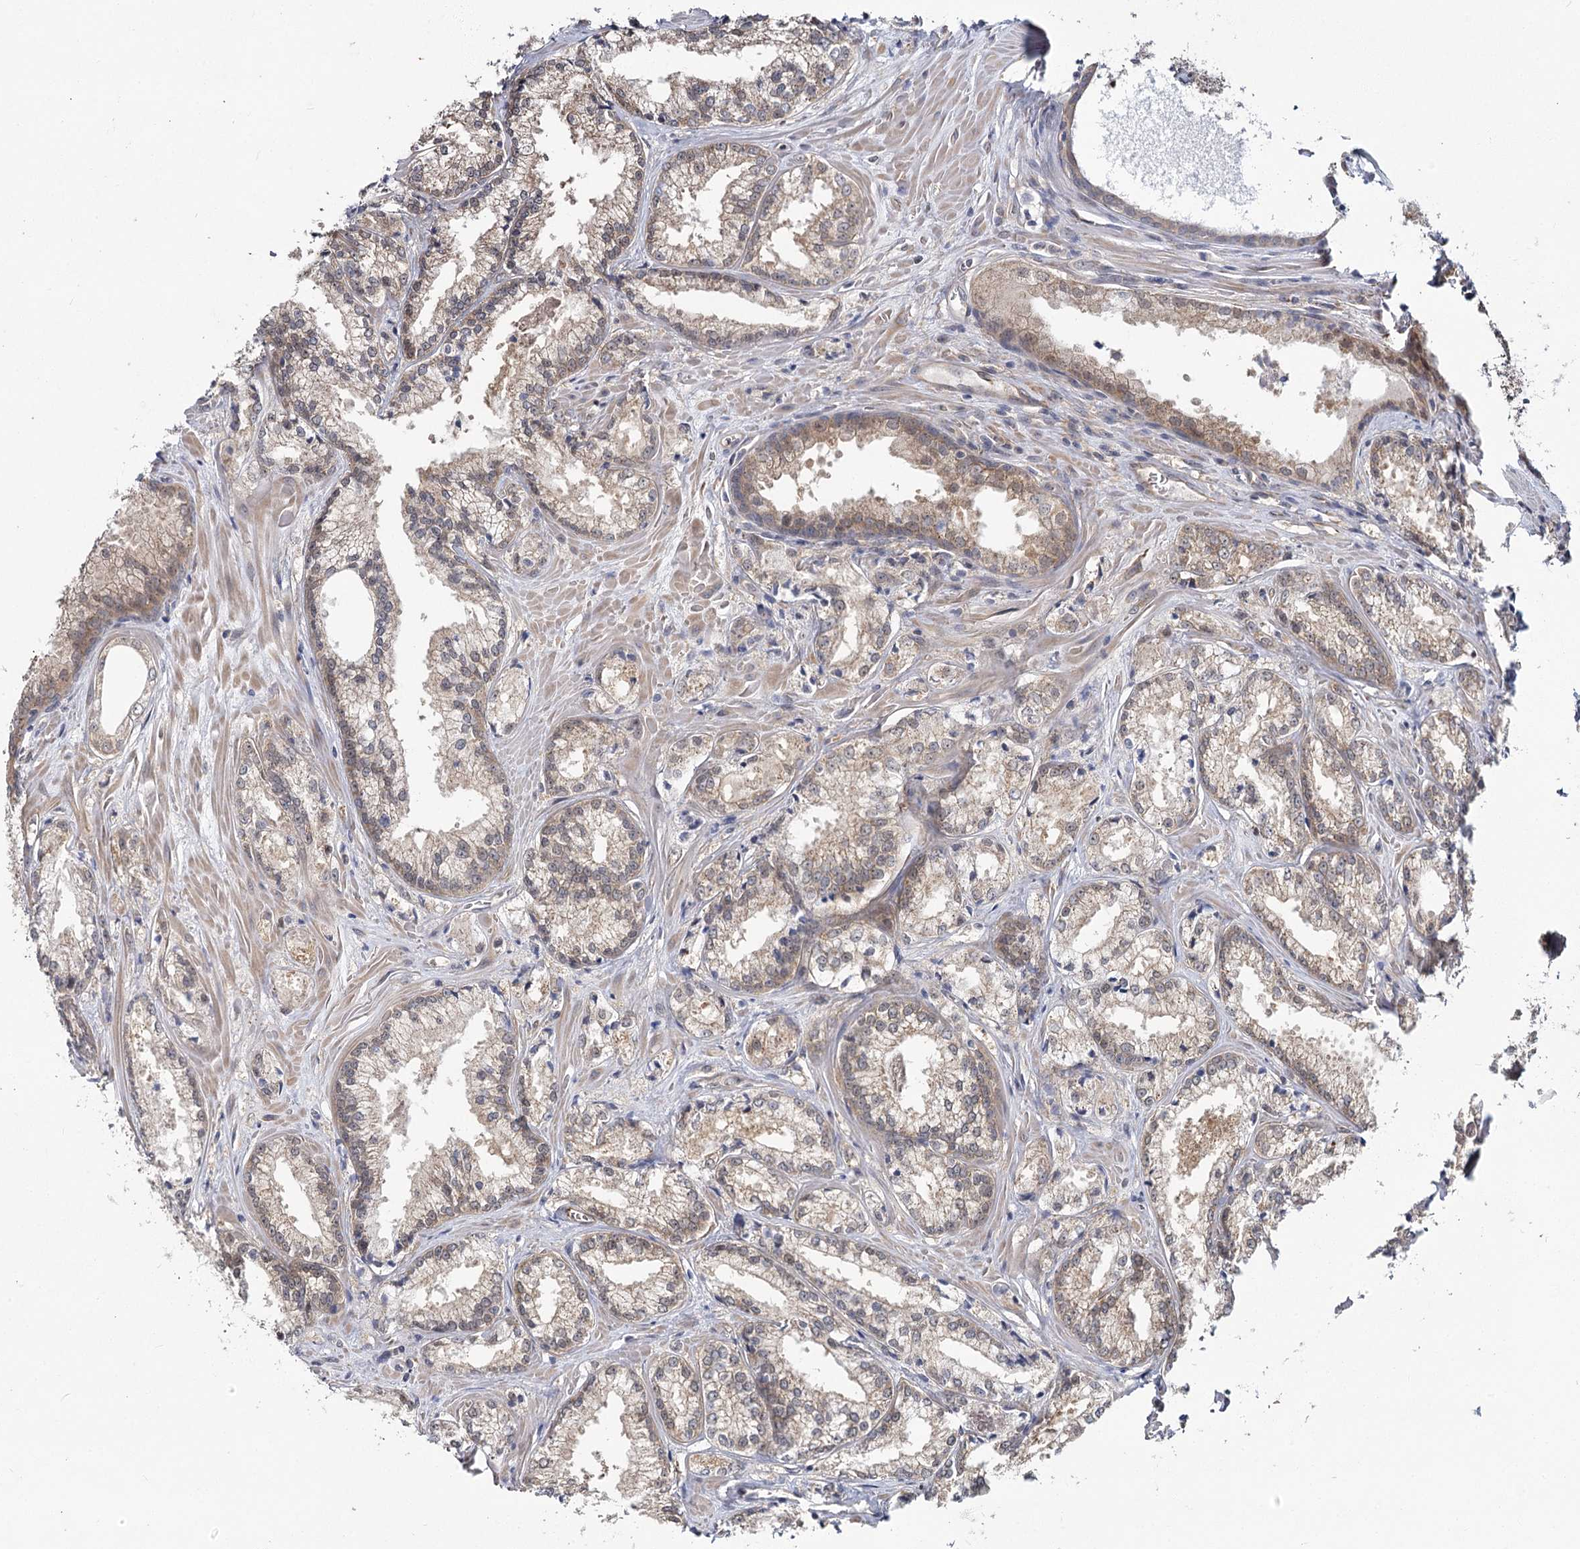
{"staining": {"intensity": "weak", "quantity": "<25%", "location": "cytoplasmic/membranous"}, "tissue": "prostate cancer", "cell_type": "Tumor cells", "image_type": "cancer", "snomed": [{"axis": "morphology", "description": "Adenocarcinoma, Low grade"}, {"axis": "topography", "description": "Prostate"}], "caption": "Tumor cells show no significant protein positivity in prostate low-grade adenocarcinoma.", "gene": "TBC1D9B", "patient": {"sex": "male", "age": 47}}